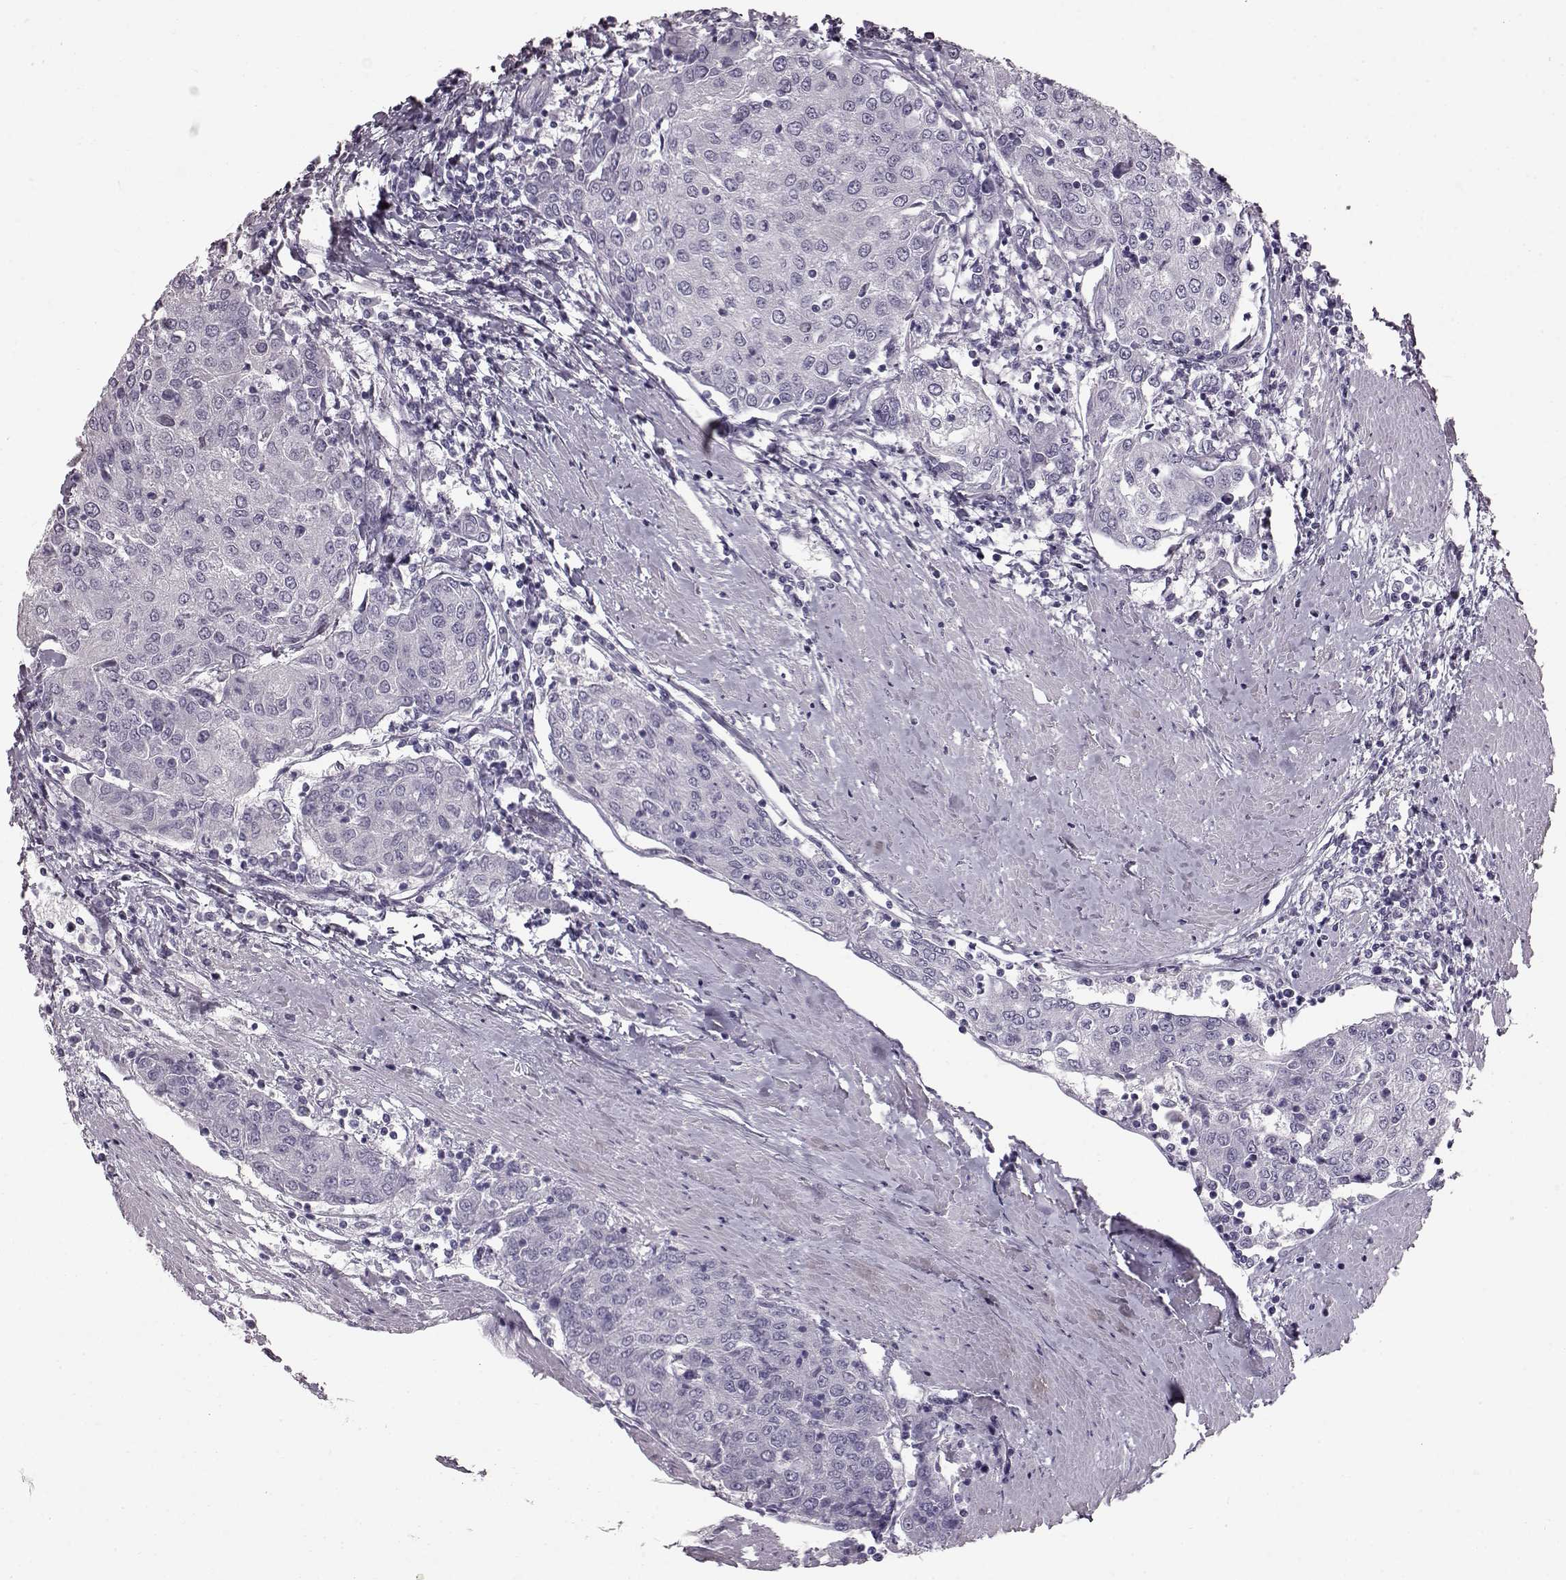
{"staining": {"intensity": "negative", "quantity": "none", "location": "none"}, "tissue": "urothelial cancer", "cell_type": "Tumor cells", "image_type": "cancer", "snomed": [{"axis": "morphology", "description": "Urothelial carcinoma, High grade"}, {"axis": "topography", "description": "Urinary bladder"}], "caption": "DAB immunohistochemical staining of human high-grade urothelial carcinoma demonstrates no significant staining in tumor cells.", "gene": "TCHHL1", "patient": {"sex": "female", "age": 85}}